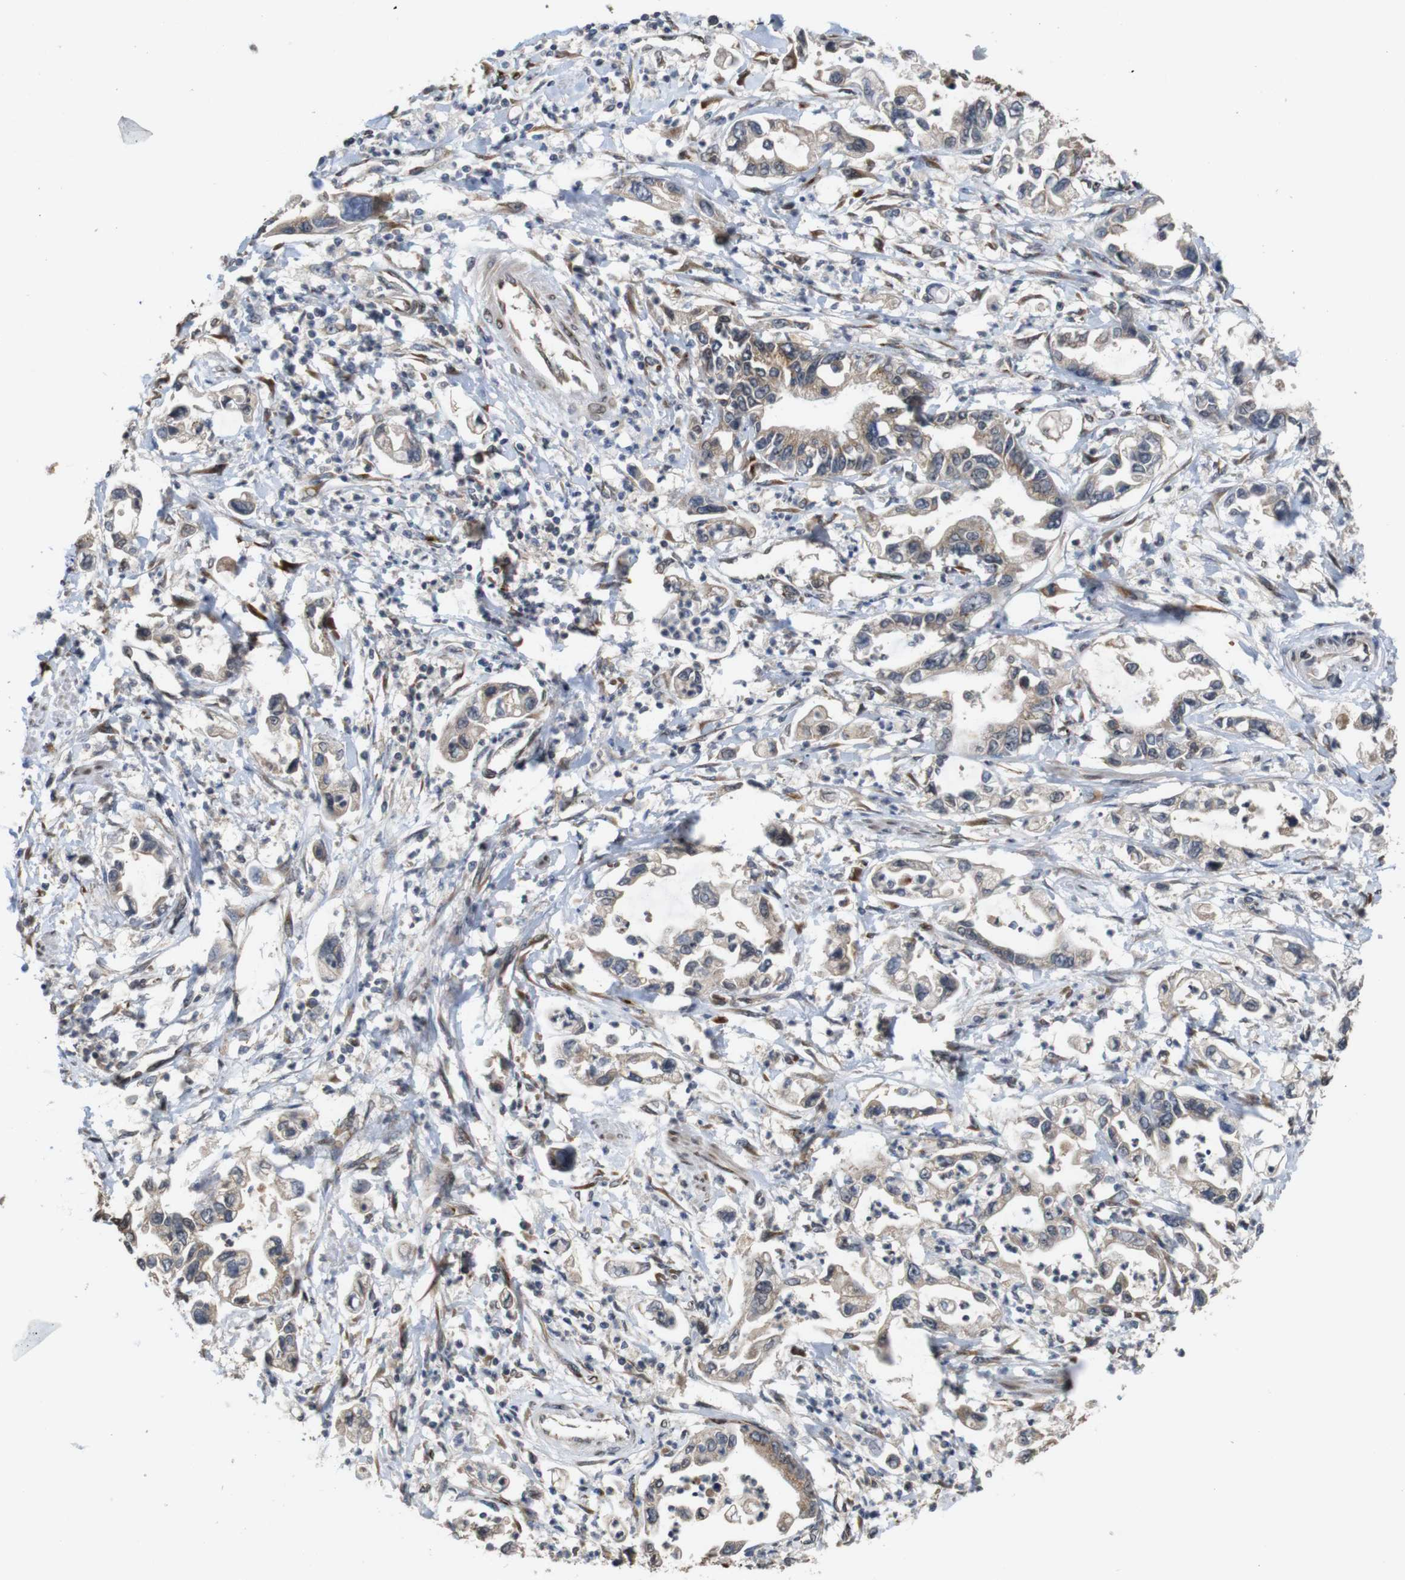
{"staining": {"intensity": "moderate", "quantity": ">75%", "location": "cytoplasmic/membranous"}, "tissue": "pancreatic cancer", "cell_type": "Tumor cells", "image_type": "cancer", "snomed": [{"axis": "morphology", "description": "Adenocarcinoma, NOS"}, {"axis": "topography", "description": "Pancreas"}], "caption": "This is a micrograph of immunohistochemistry staining of adenocarcinoma (pancreatic), which shows moderate staining in the cytoplasmic/membranous of tumor cells.", "gene": "EFCAB14", "patient": {"sex": "male", "age": 56}}